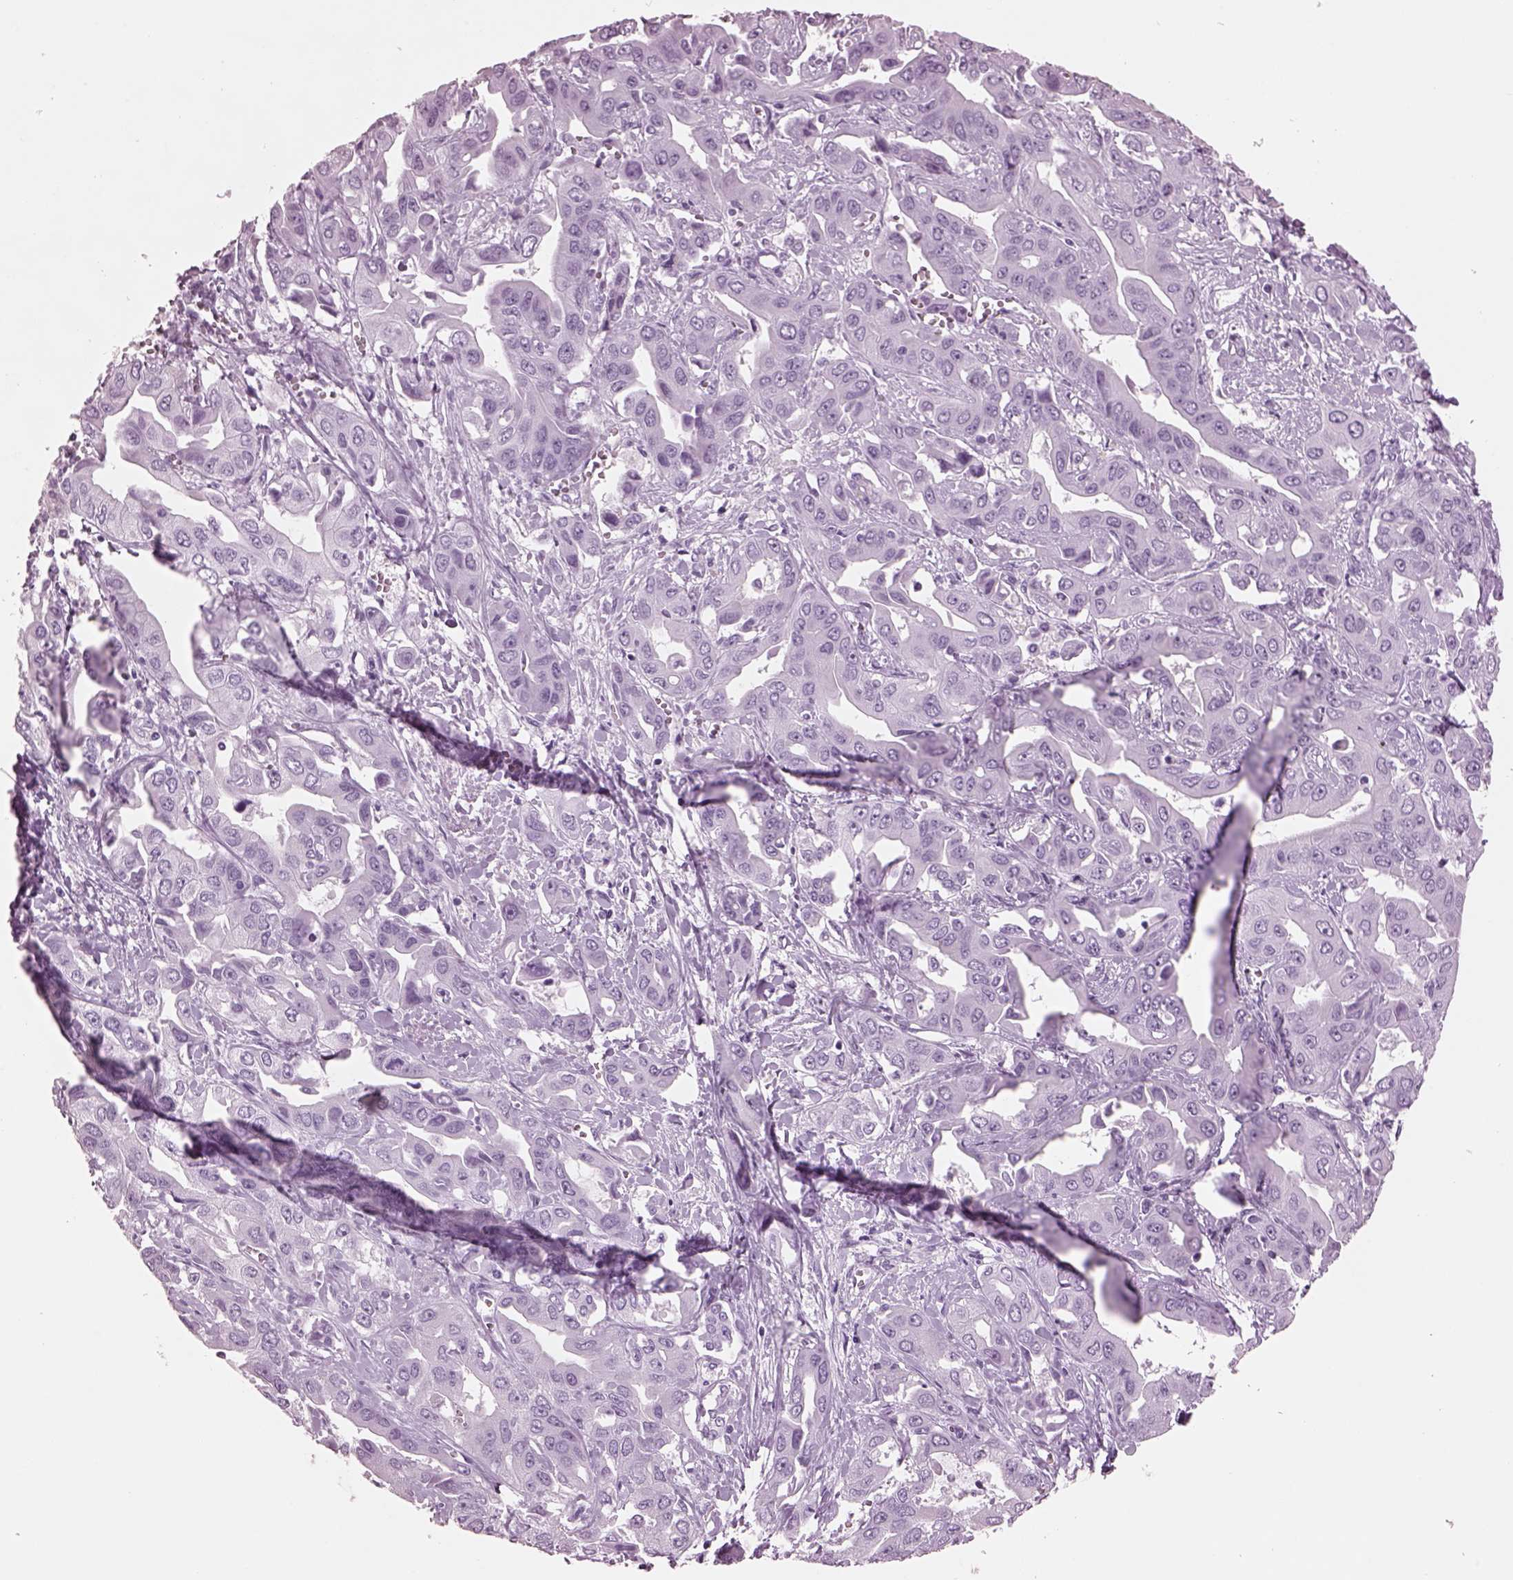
{"staining": {"intensity": "negative", "quantity": "none", "location": "none"}, "tissue": "liver cancer", "cell_type": "Tumor cells", "image_type": "cancer", "snomed": [{"axis": "morphology", "description": "Cholangiocarcinoma"}, {"axis": "topography", "description": "Liver"}], "caption": "A high-resolution image shows immunohistochemistry staining of cholangiocarcinoma (liver), which shows no significant expression in tumor cells.", "gene": "PACRG", "patient": {"sex": "female", "age": 52}}